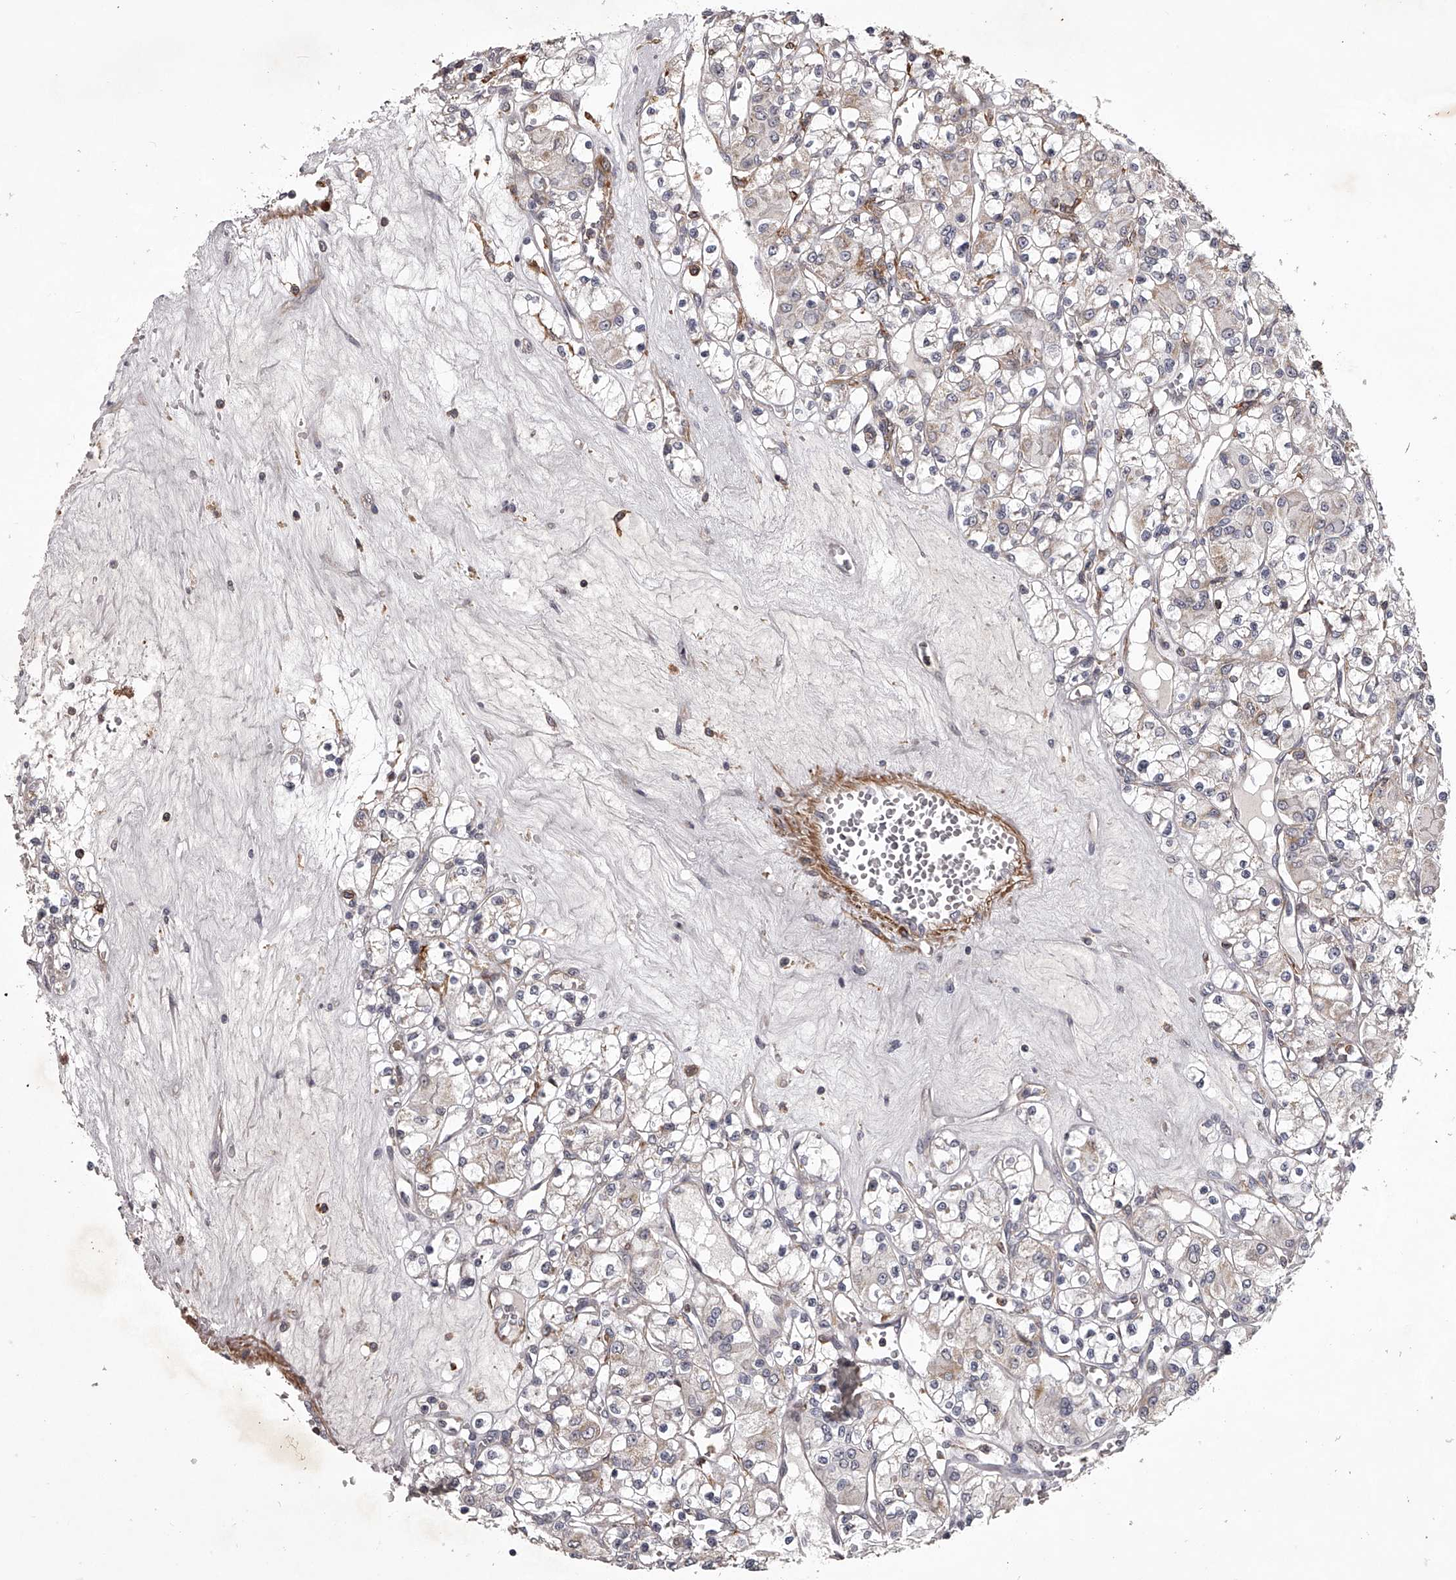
{"staining": {"intensity": "negative", "quantity": "none", "location": "none"}, "tissue": "renal cancer", "cell_type": "Tumor cells", "image_type": "cancer", "snomed": [{"axis": "morphology", "description": "Adenocarcinoma, NOS"}, {"axis": "topography", "description": "Kidney"}], "caption": "A high-resolution micrograph shows immunohistochemistry staining of renal cancer (adenocarcinoma), which displays no significant positivity in tumor cells. The staining is performed using DAB (3,3'-diaminobenzidine) brown chromogen with nuclei counter-stained in using hematoxylin.", "gene": "RRP36", "patient": {"sex": "female", "age": 59}}